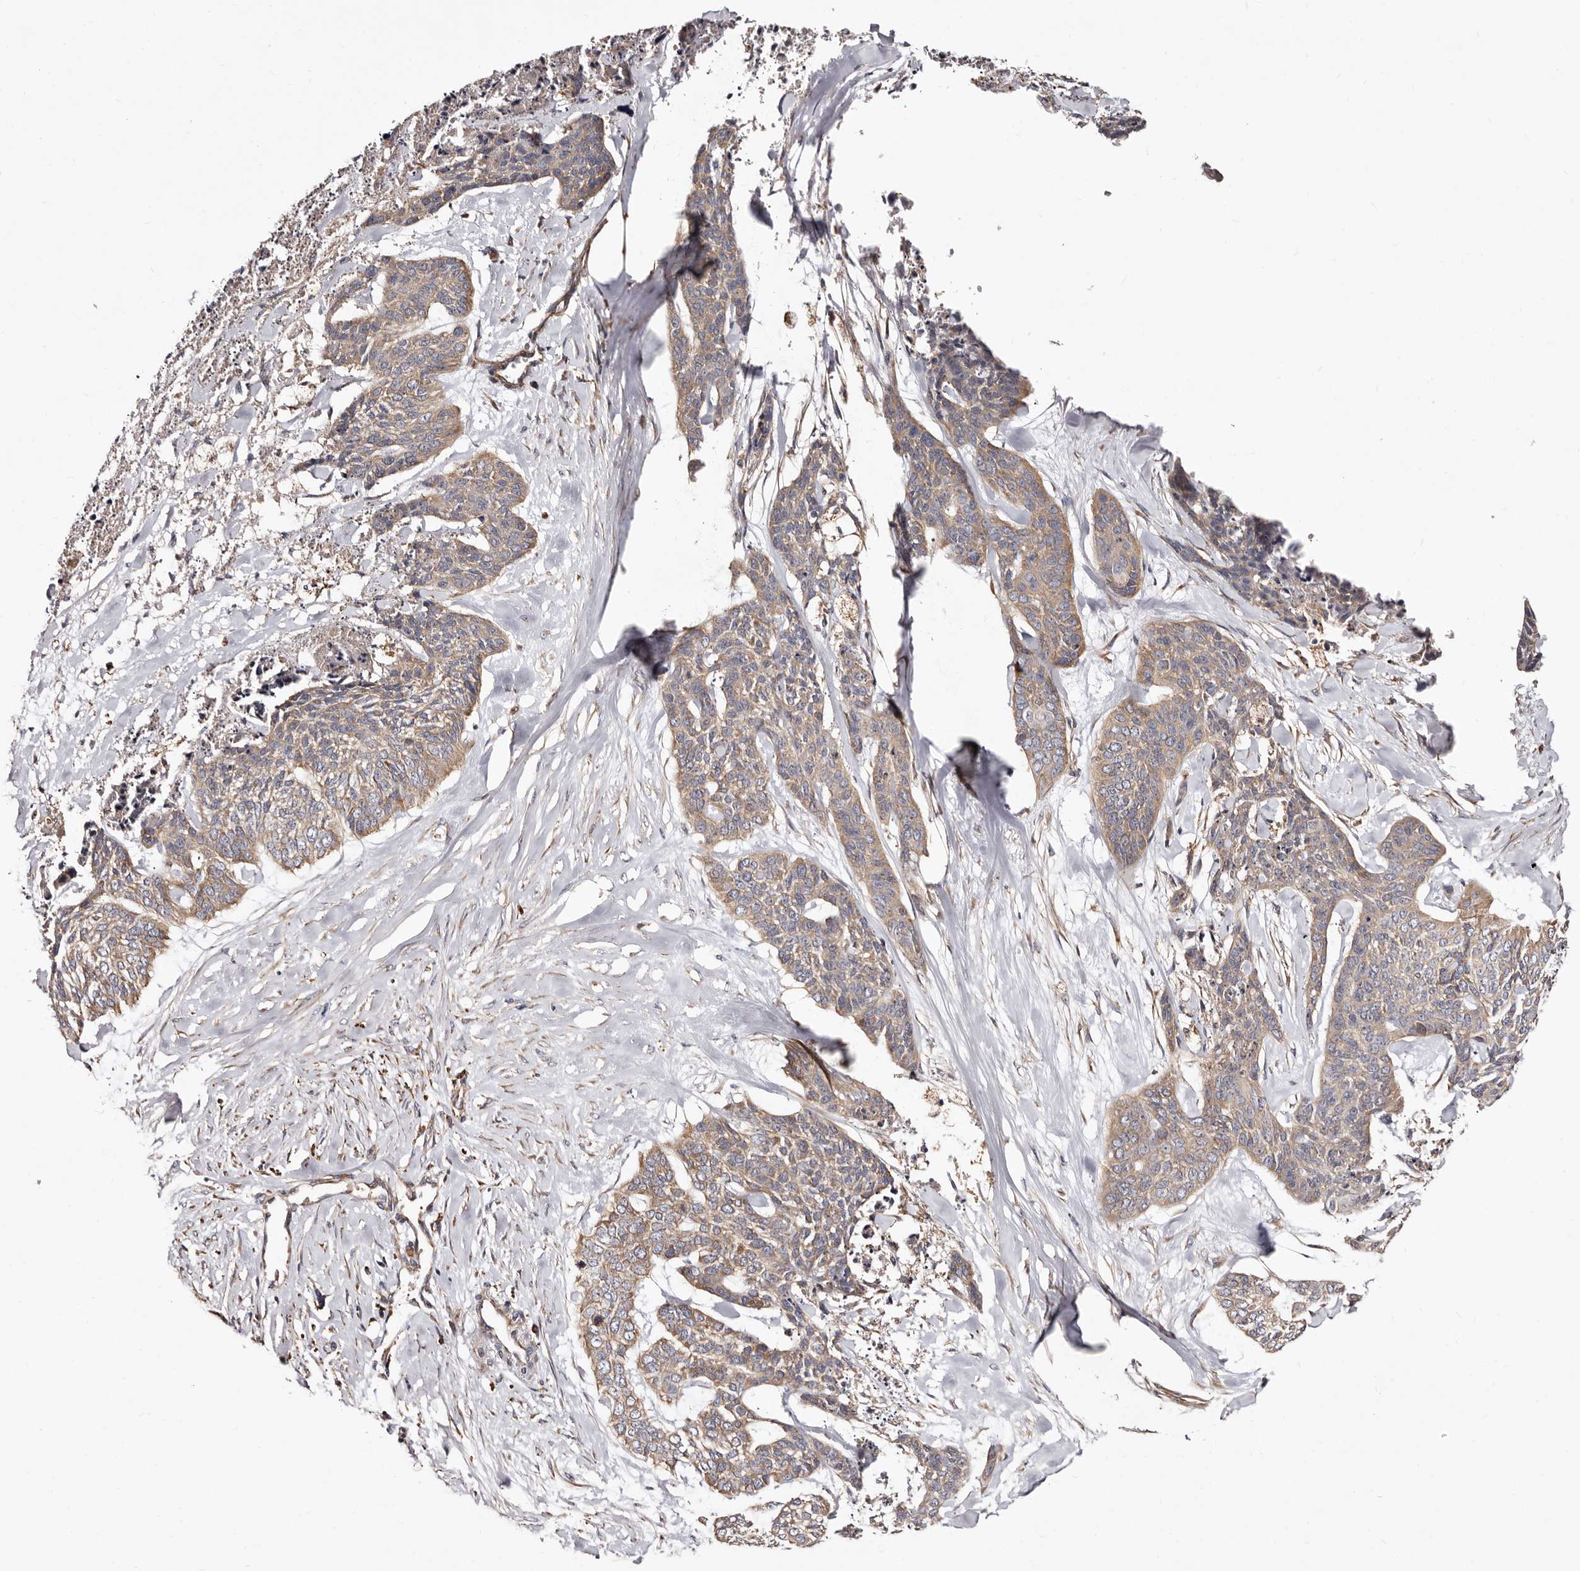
{"staining": {"intensity": "weak", "quantity": ">75%", "location": "cytoplasmic/membranous"}, "tissue": "skin cancer", "cell_type": "Tumor cells", "image_type": "cancer", "snomed": [{"axis": "morphology", "description": "Basal cell carcinoma"}, {"axis": "topography", "description": "Skin"}], "caption": "Approximately >75% of tumor cells in skin cancer show weak cytoplasmic/membranous protein positivity as visualized by brown immunohistochemical staining.", "gene": "LUZP1", "patient": {"sex": "female", "age": 64}}